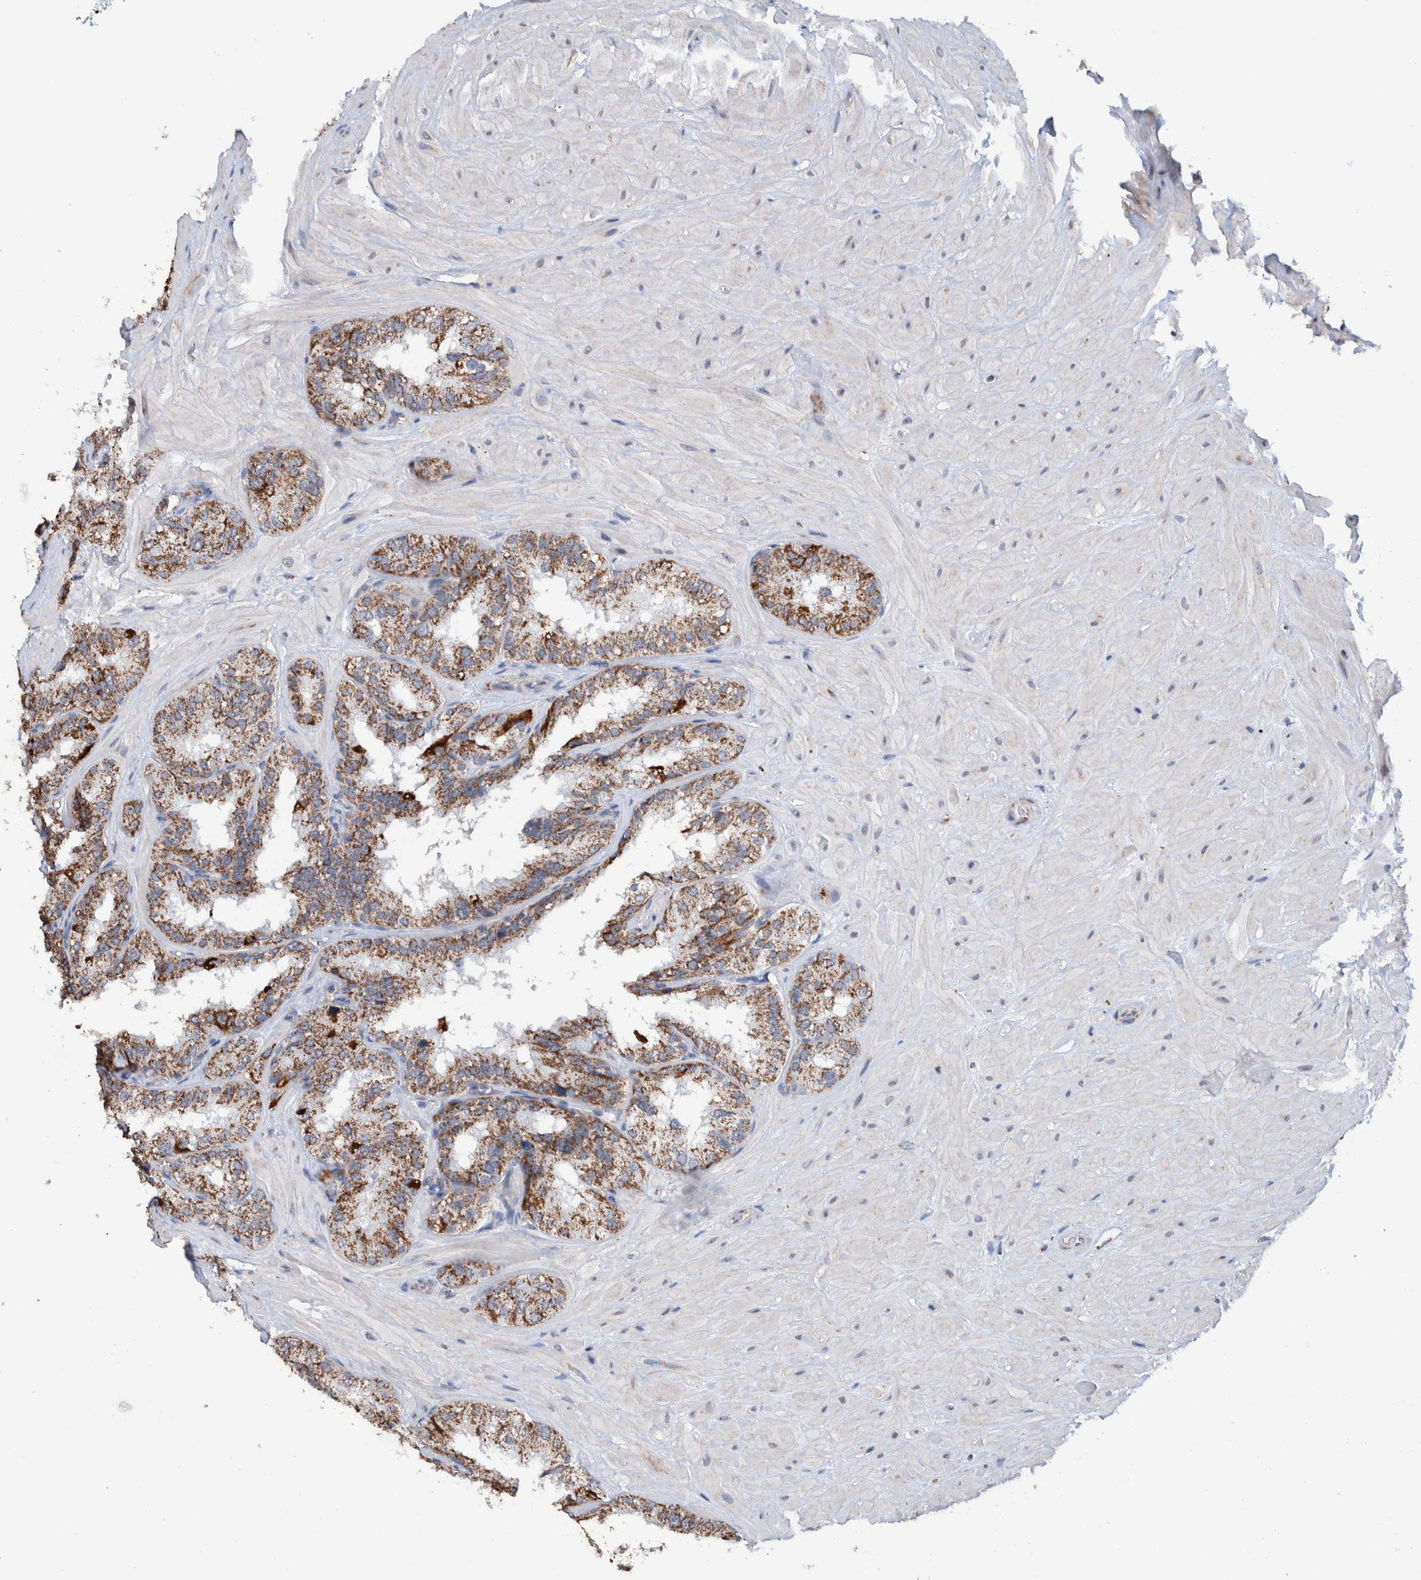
{"staining": {"intensity": "moderate", "quantity": ">75%", "location": "cytoplasmic/membranous"}, "tissue": "seminal vesicle", "cell_type": "Glandular cells", "image_type": "normal", "snomed": [{"axis": "morphology", "description": "Normal tissue, NOS"}, {"axis": "topography", "description": "Prostate"}, {"axis": "topography", "description": "Seminal veicle"}], "caption": "A high-resolution photomicrograph shows immunohistochemistry staining of normal seminal vesicle, which shows moderate cytoplasmic/membranous expression in about >75% of glandular cells.", "gene": "DECR1", "patient": {"sex": "male", "age": 51}}